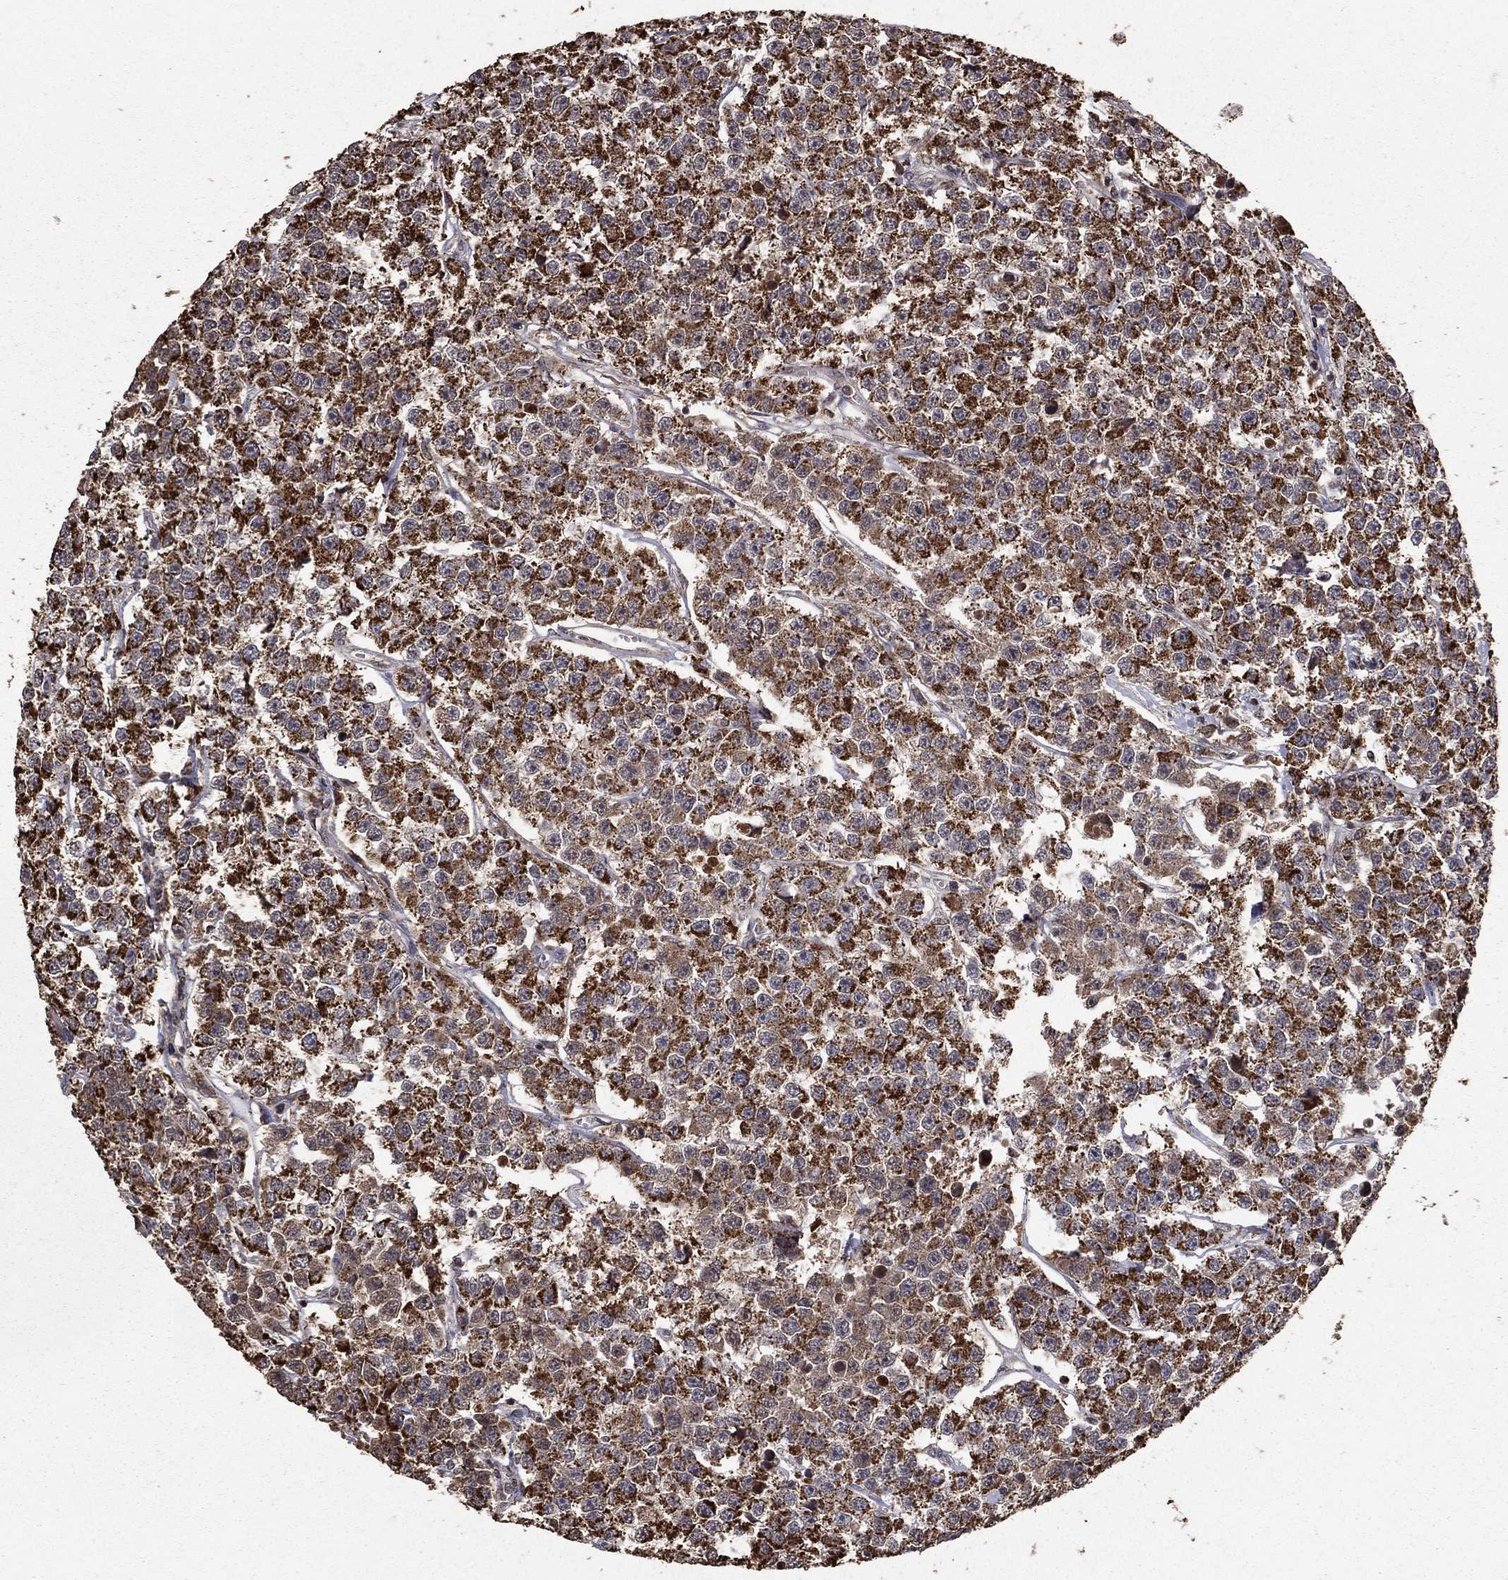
{"staining": {"intensity": "strong", "quantity": ">75%", "location": "cytoplasmic/membranous"}, "tissue": "testis cancer", "cell_type": "Tumor cells", "image_type": "cancer", "snomed": [{"axis": "morphology", "description": "Seminoma, NOS"}, {"axis": "topography", "description": "Testis"}], "caption": "A brown stain highlights strong cytoplasmic/membranous positivity of a protein in testis seminoma tumor cells.", "gene": "ACOT13", "patient": {"sex": "male", "age": 59}}